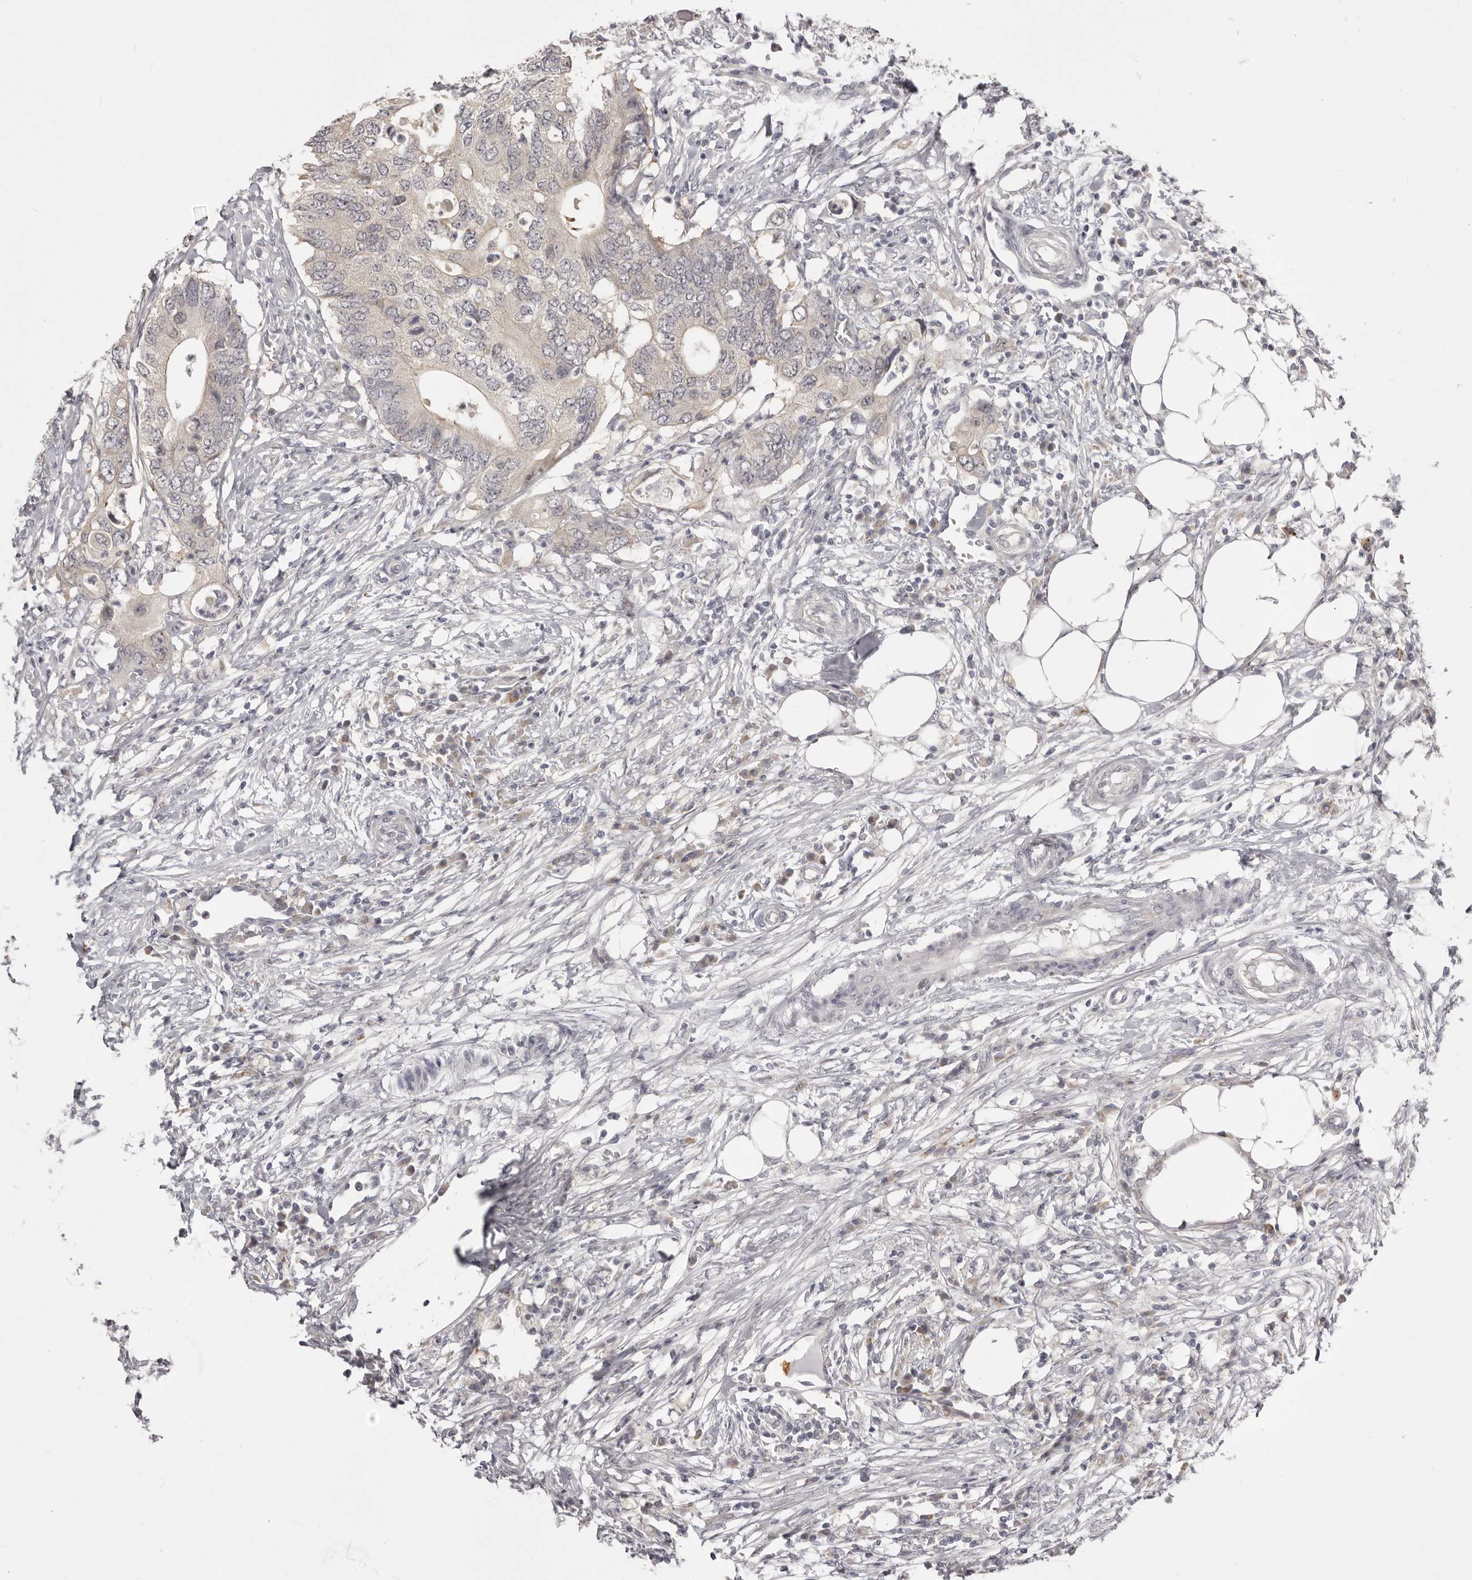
{"staining": {"intensity": "negative", "quantity": "none", "location": "none"}, "tissue": "colorectal cancer", "cell_type": "Tumor cells", "image_type": "cancer", "snomed": [{"axis": "morphology", "description": "Adenocarcinoma, NOS"}, {"axis": "topography", "description": "Colon"}], "caption": "An IHC micrograph of colorectal cancer (adenocarcinoma) is shown. There is no staining in tumor cells of colorectal cancer (adenocarcinoma). Nuclei are stained in blue.", "gene": "OTUD3", "patient": {"sex": "male", "age": 71}}